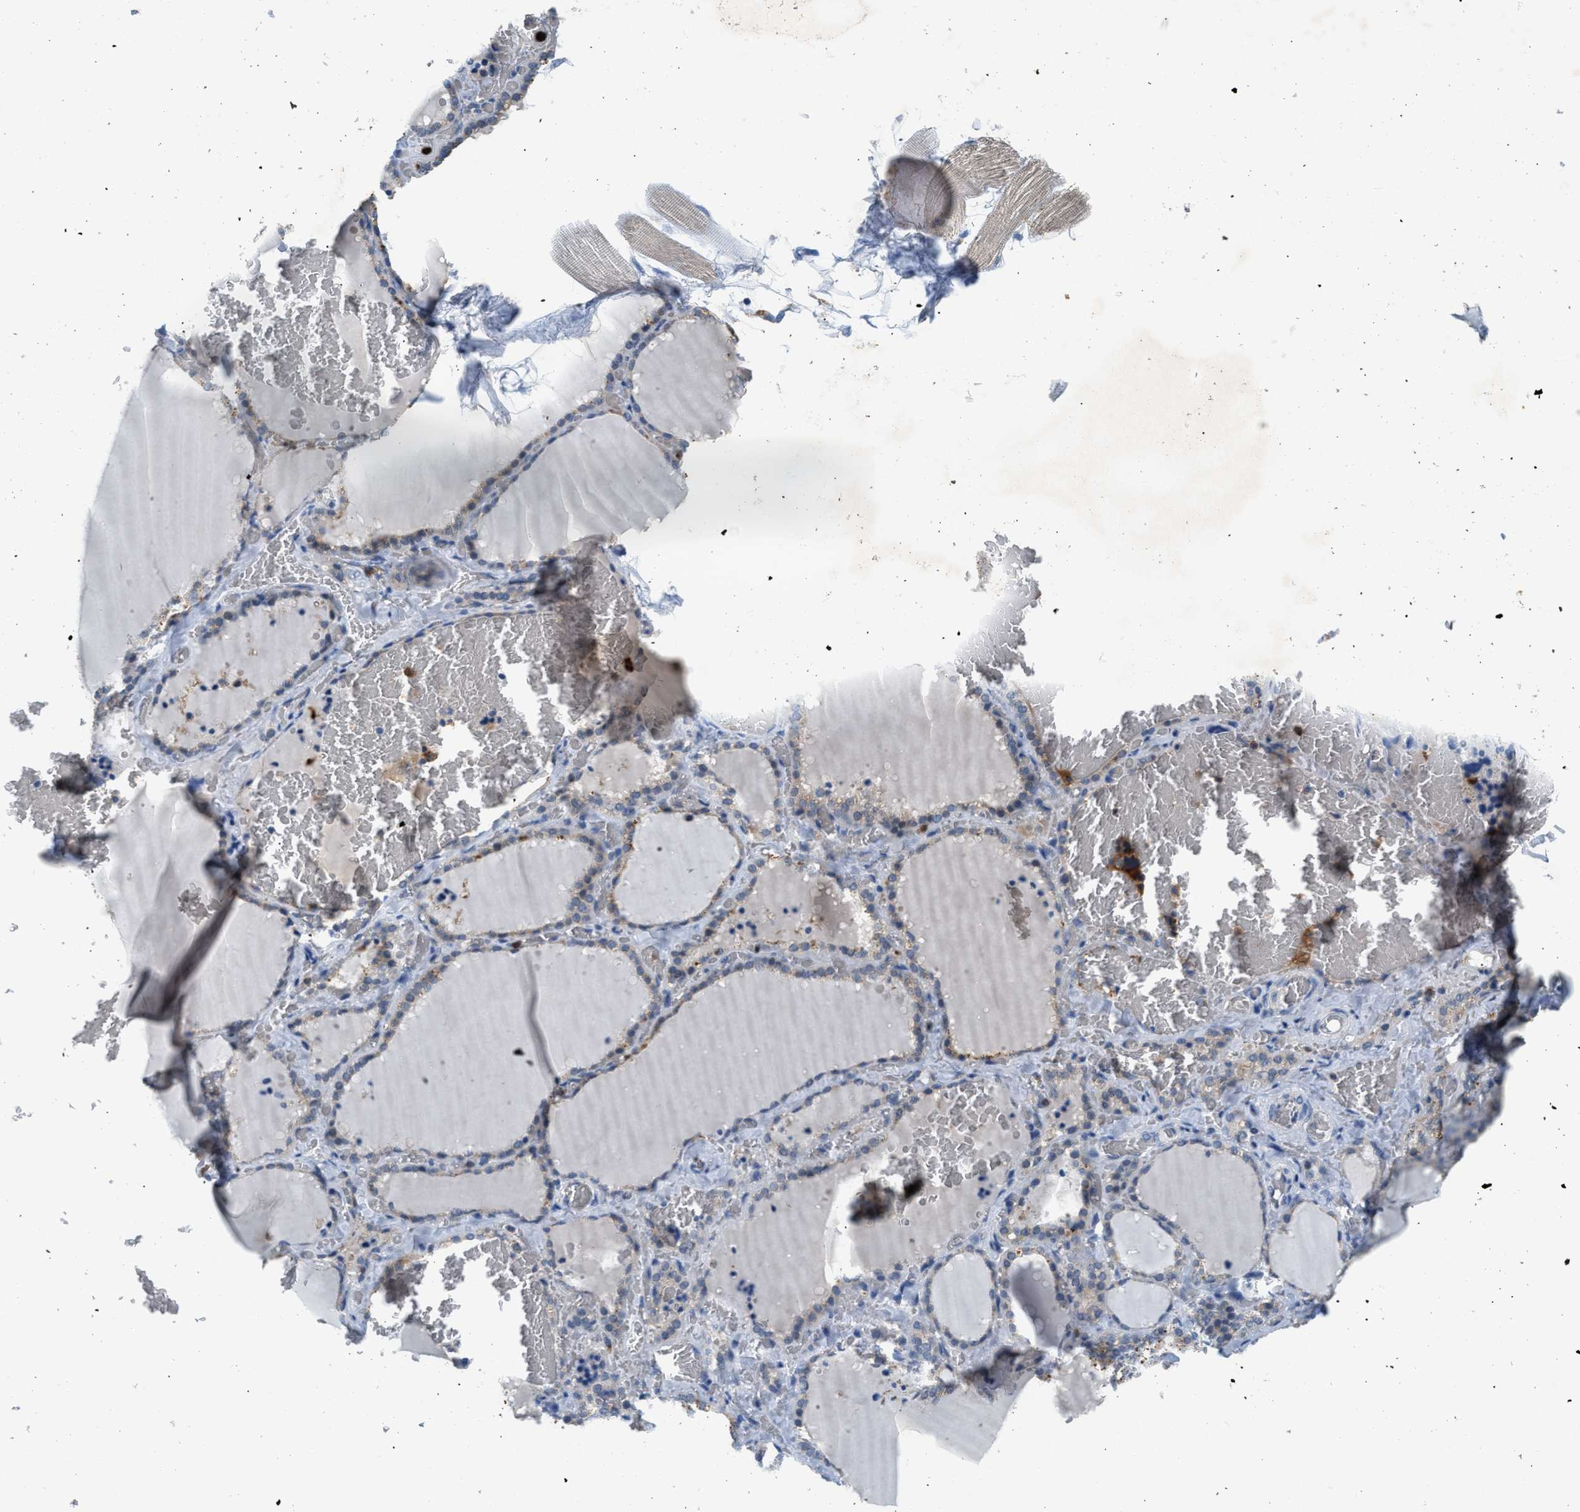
{"staining": {"intensity": "weak", "quantity": "25%-75%", "location": "cytoplasmic/membranous"}, "tissue": "thyroid gland", "cell_type": "Glandular cells", "image_type": "normal", "snomed": [{"axis": "morphology", "description": "Normal tissue, NOS"}, {"axis": "topography", "description": "Thyroid gland"}], "caption": "Immunohistochemistry (IHC) staining of unremarkable thyroid gland, which displays low levels of weak cytoplasmic/membranous expression in approximately 25%-75% of glandular cells indicating weak cytoplasmic/membranous protein expression. The staining was performed using DAB (brown) for protein detection and nuclei were counterstained in hematoxylin (blue).", "gene": "TOMM34", "patient": {"sex": "female", "age": 22}}